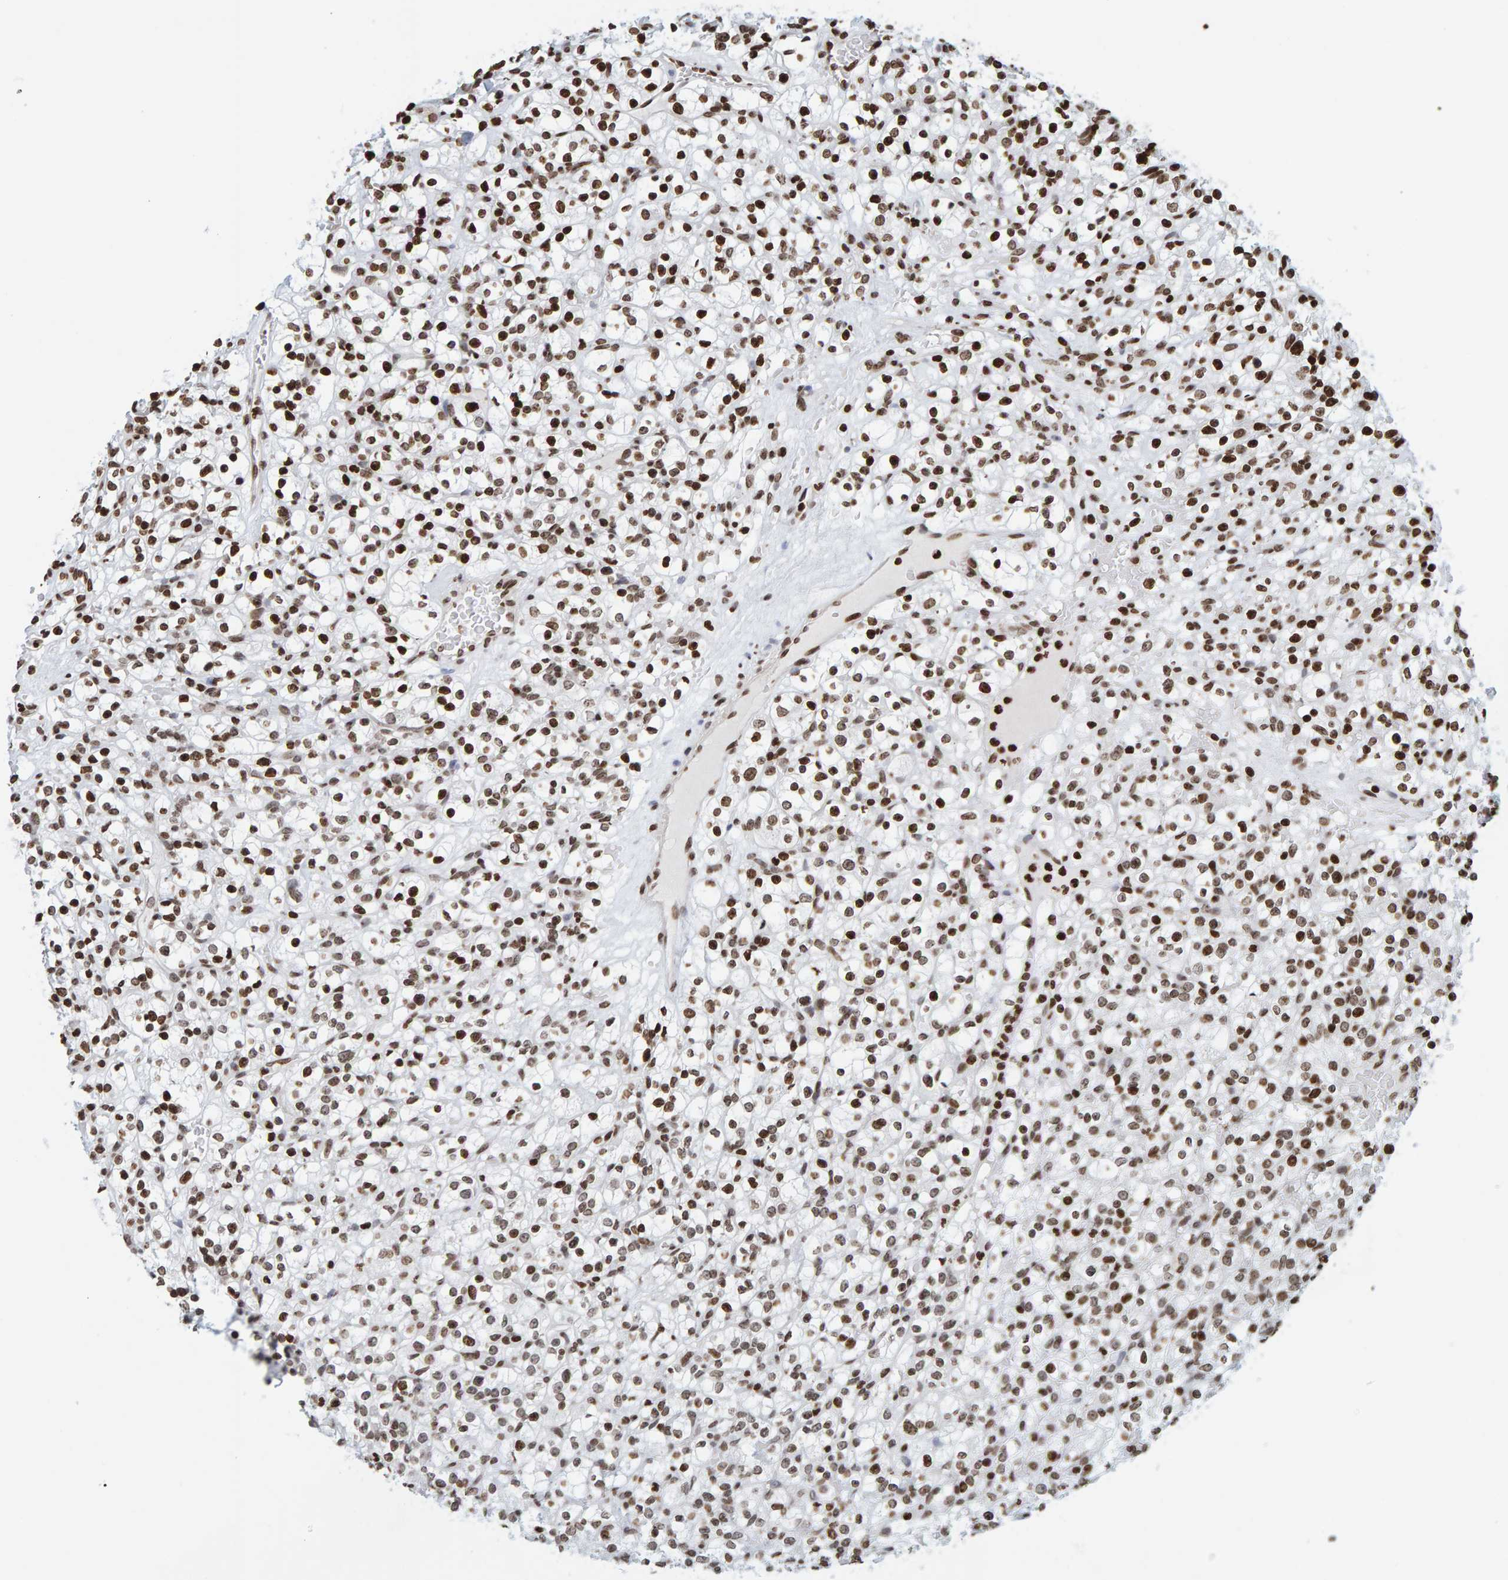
{"staining": {"intensity": "strong", "quantity": ">75%", "location": "nuclear"}, "tissue": "renal cancer", "cell_type": "Tumor cells", "image_type": "cancer", "snomed": [{"axis": "morphology", "description": "Normal tissue, NOS"}, {"axis": "morphology", "description": "Adenocarcinoma, NOS"}, {"axis": "topography", "description": "Kidney"}], "caption": "A brown stain highlights strong nuclear positivity of a protein in human adenocarcinoma (renal) tumor cells.", "gene": "BRF2", "patient": {"sex": "female", "age": 72}}